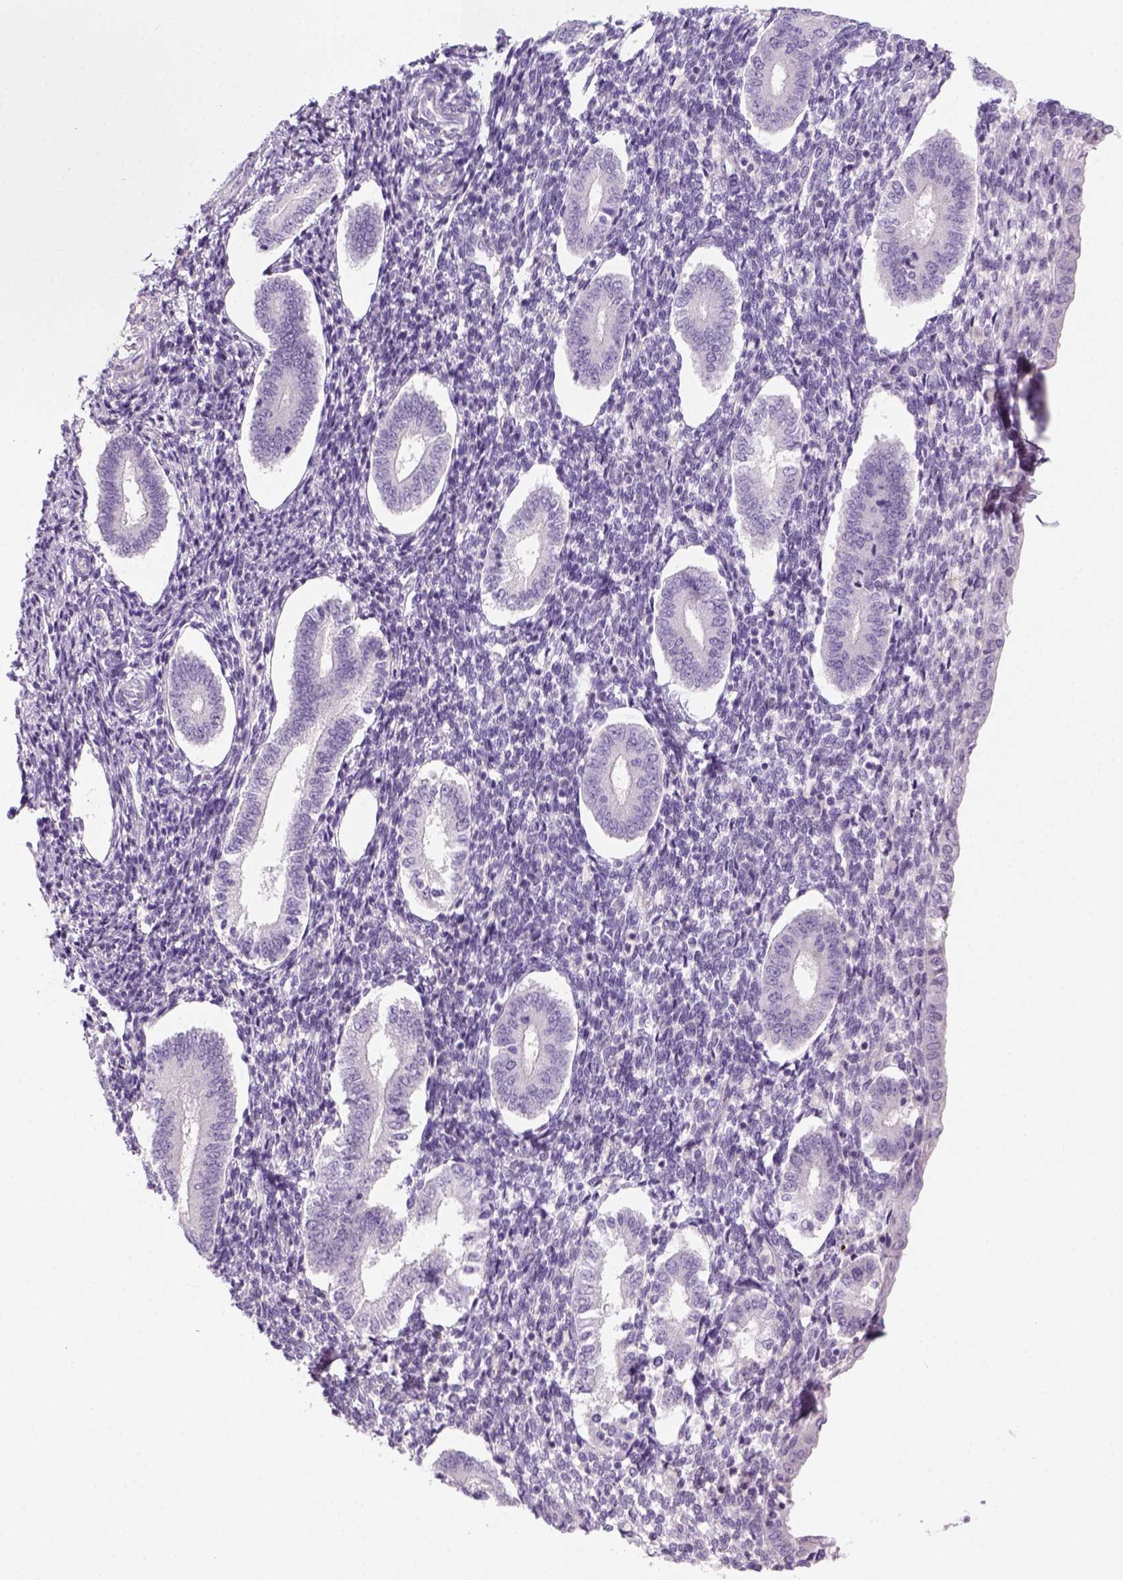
{"staining": {"intensity": "negative", "quantity": "none", "location": "none"}, "tissue": "endometrium", "cell_type": "Cells in endometrial stroma", "image_type": "normal", "snomed": [{"axis": "morphology", "description": "Normal tissue, NOS"}, {"axis": "topography", "description": "Endometrium"}], "caption": "This is an IHC micrograph of unremarkable endometrium. There is no positivity in cells in endometrial stroma.", "gene": "KRT25", "patient": {"sex": "female", "age": 40}}